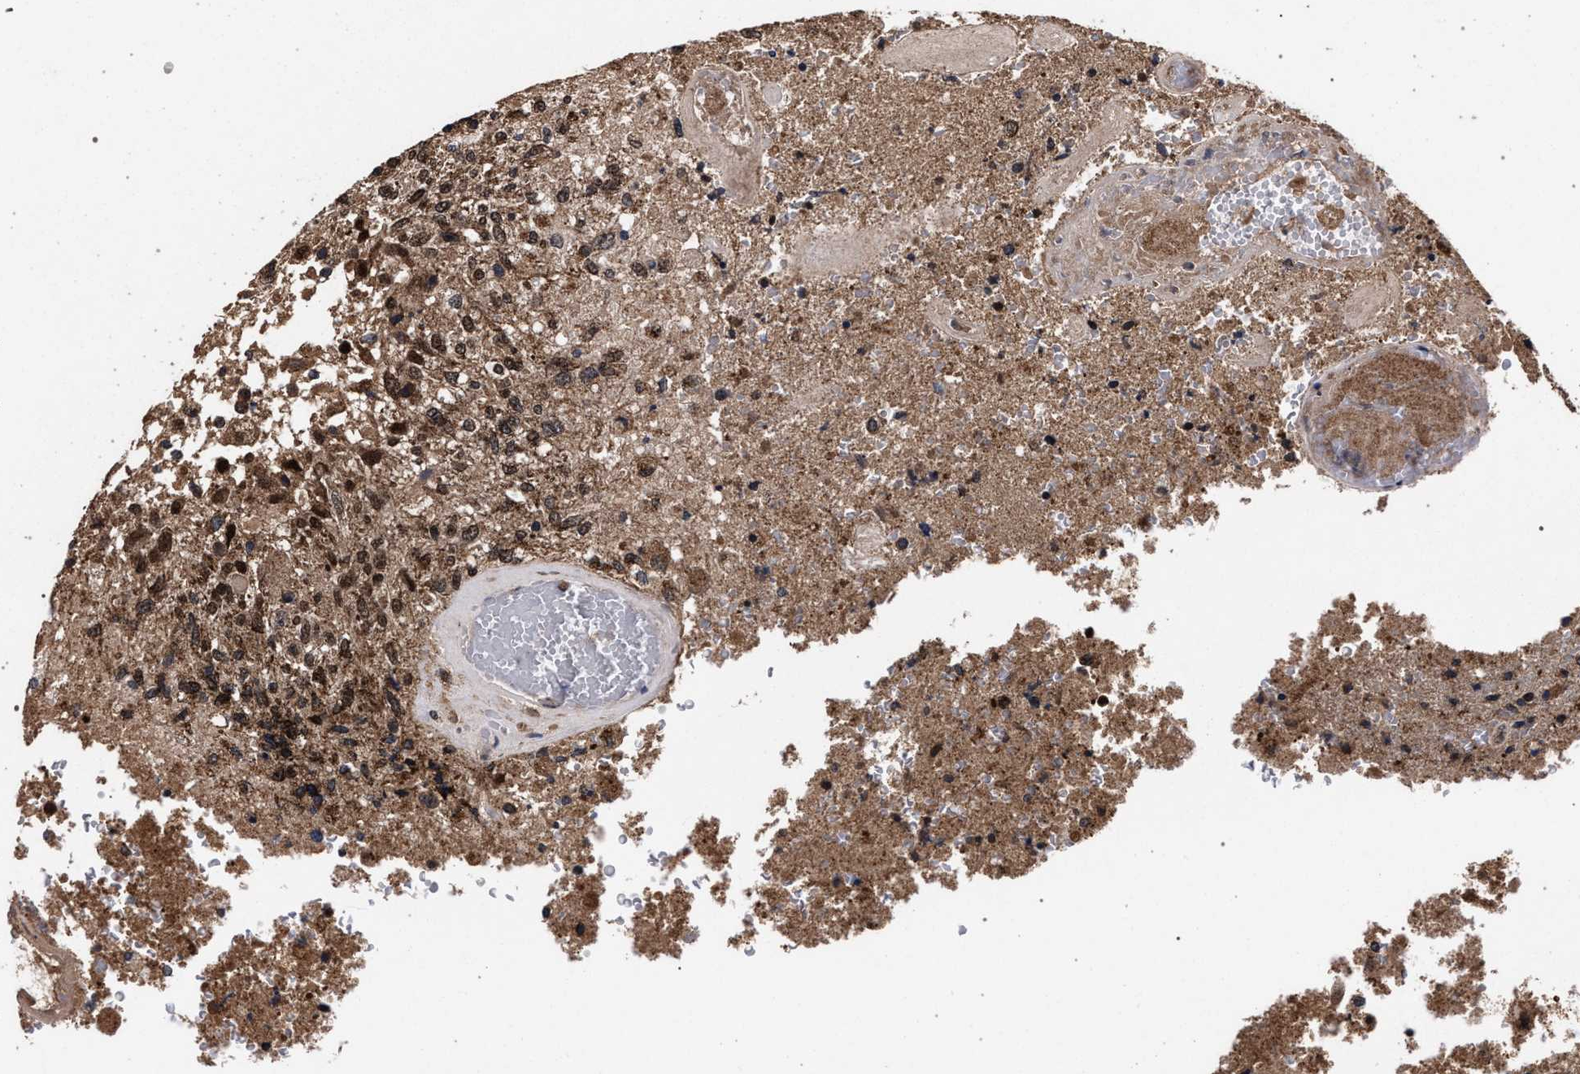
{"staining": {"intensity": "moderate", "quantity": ">75%", "location": "cytoplasmic/membranous,nuclear"}, "tissue": "glioma", "cell_type": "Tumor cells", "image_type": "cancer", "snomed": [{"axis": "morphology", "description": "Normal tissue, NOS"}, {"axis": "morphology", "description": "Glioma, malignant, High grade"}, {"axis": "topography", "description": "Cerebral cortex"}], "caption": "The immunohistochemical stain shows moderate cytoplasmic/membranous and nuclear expression in tumor cells of high-grade glioma (malignant) tissue.", "gene": "ACOX1", "patient": {"sex": "male", "age": 77}}